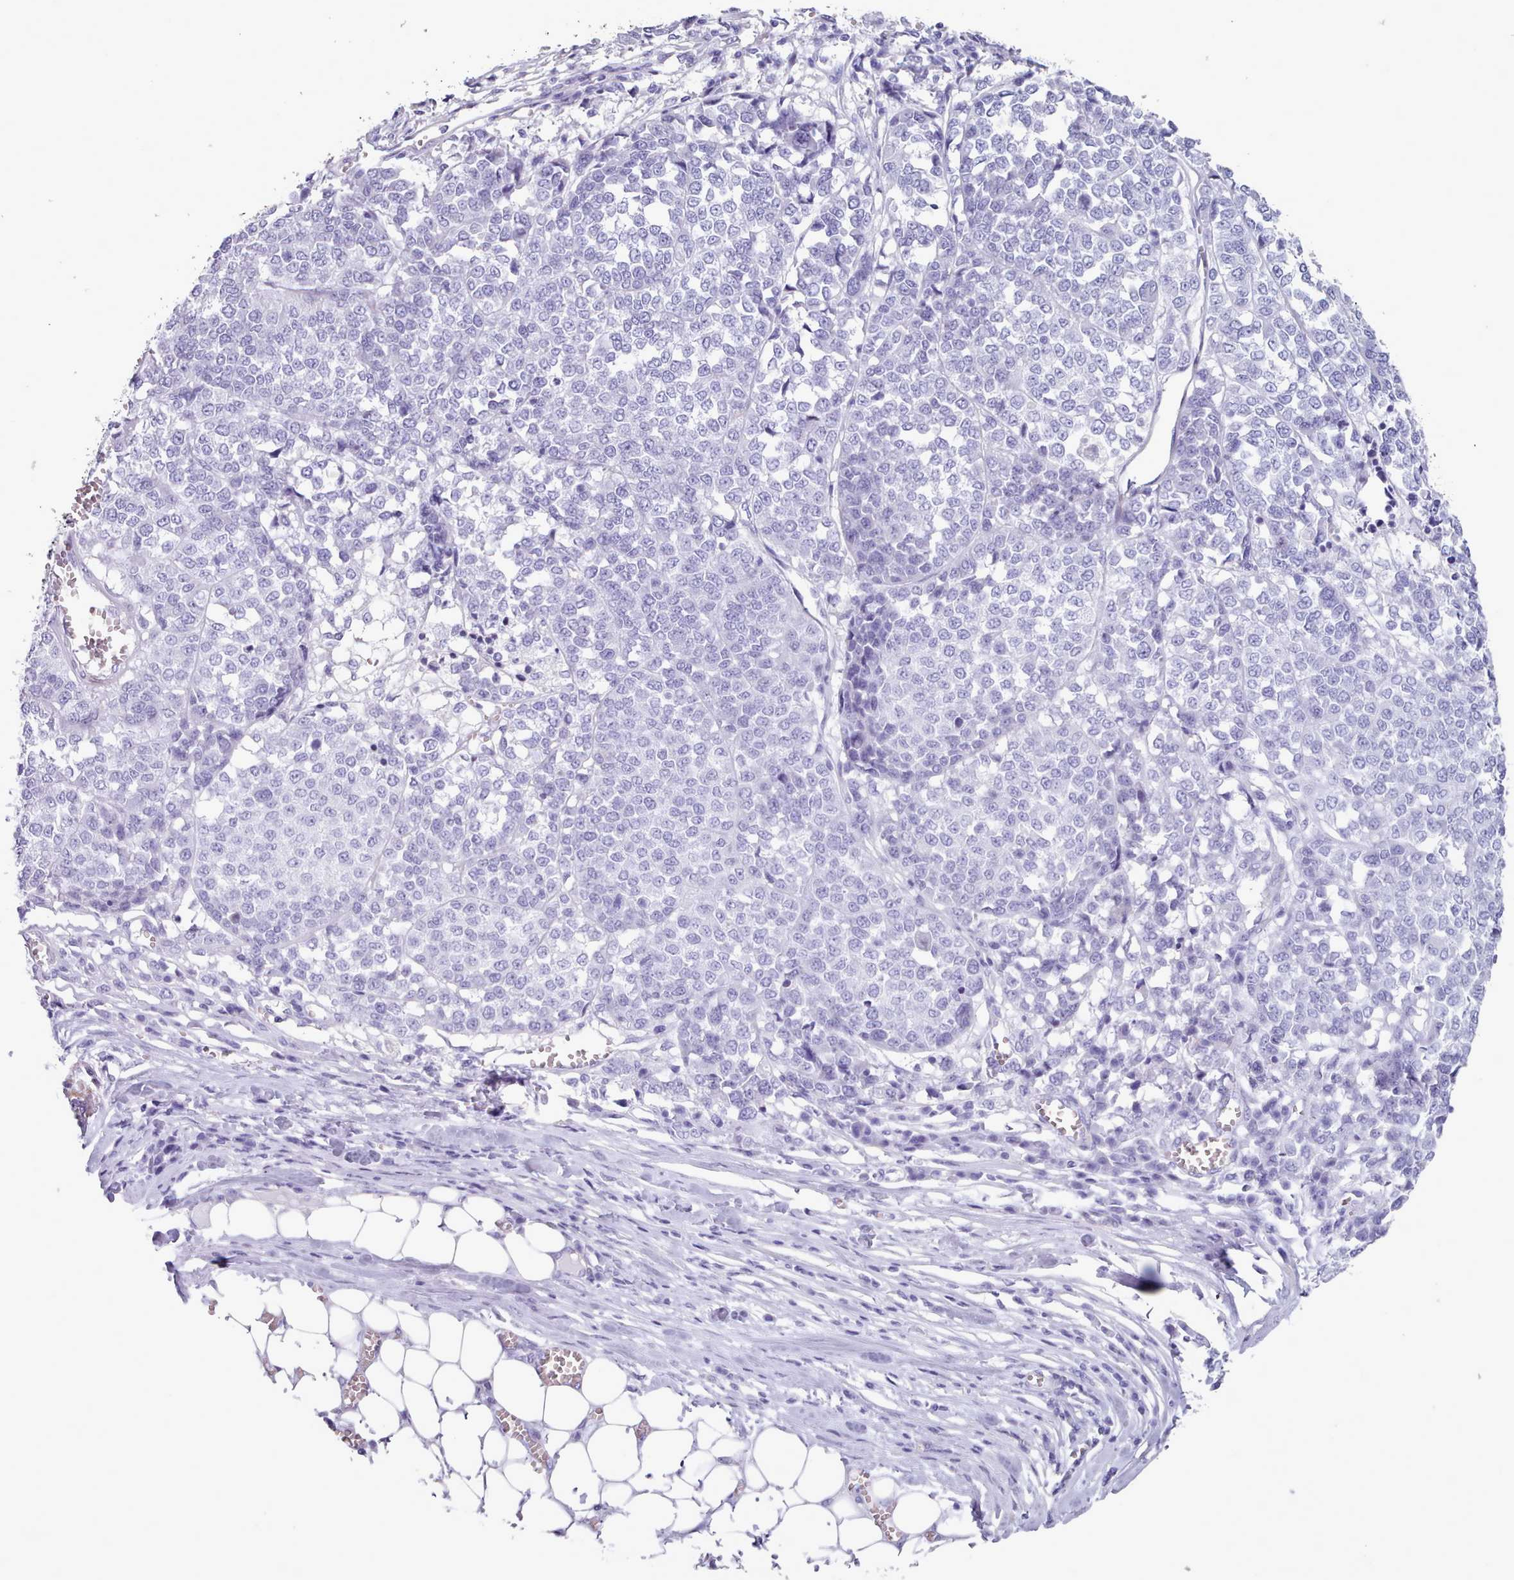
{"staining": {"intensity": "negative", "quantity": "none", "location": "none"}, "tissue": "melanoma", "cell_type": "Tumor cells", "image_type": "cancer", "snomed": [{"axis": "morphology", "description": "Malignant melanoma, Metastatic site"}, {"axis": "topography", "description": "Lymph node"}], "caption": "Immunohistochemical staining of malignant melanoma (metastatic site) demonstrates no significant positivity in tumor cells.", "gene": "FPGS", "patient": {"sex": "male", "age": 44}}